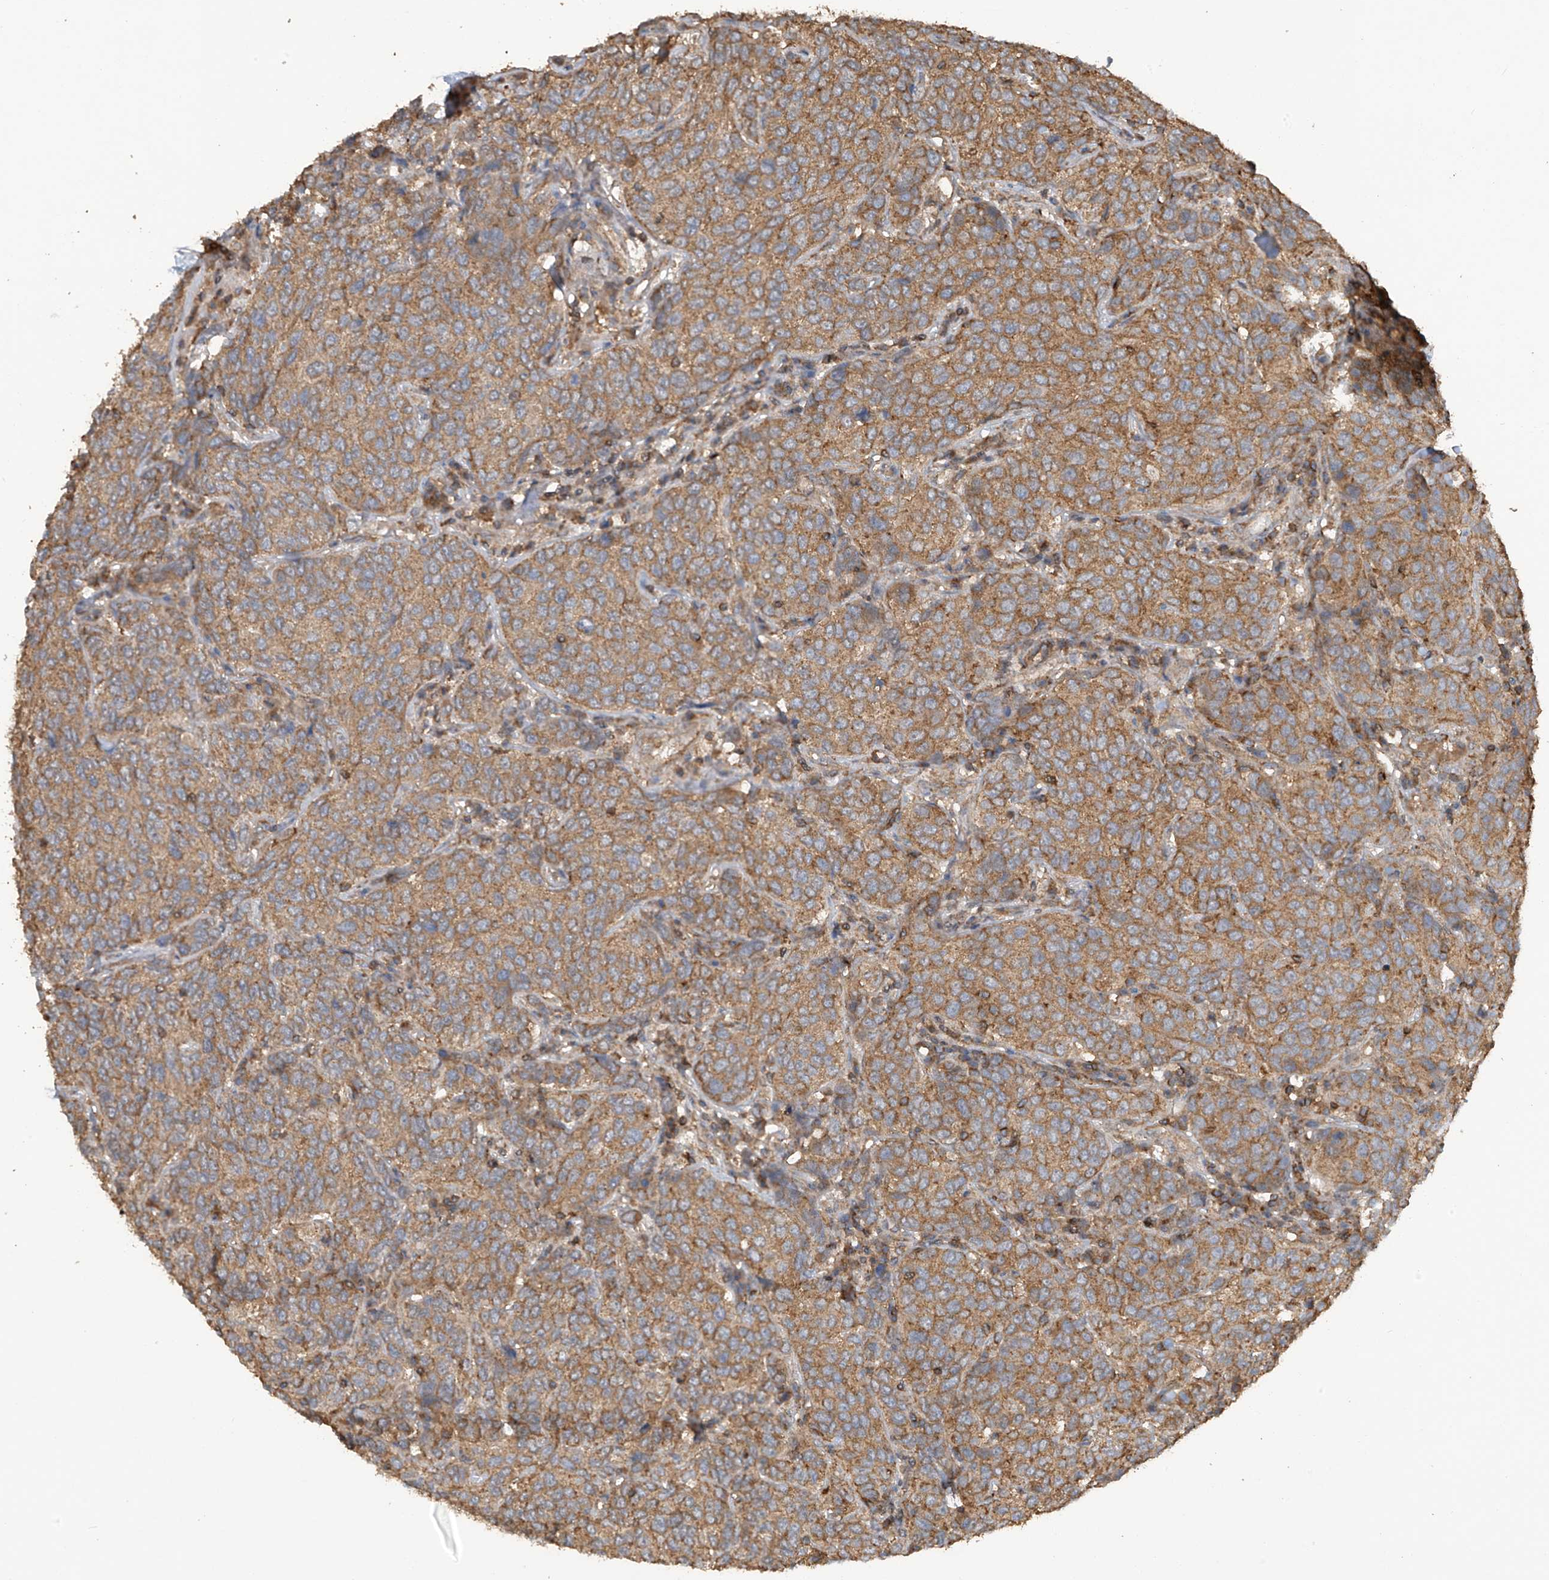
{"staining": {"intensity": "moderate", "quantity": ">75%", "location": "cytoplasmic/membranous"}, "tissue": "breast cancer", "cell_type": "Tumor cells", "image_type": "cancer", "snomed": [{"axis": "morphology", "description": "Duct carcinoma"}, {"axis": "topography", "description": "Breast"}], "caption": "The image exhibits staining of breast infiltrating ductal carcinoma, revealing moderate cytoplasmic/membranous protein staining (brown color) within tumor cells.", "gene": "COX10", "patient": {"sex": "female", "age": 55}}